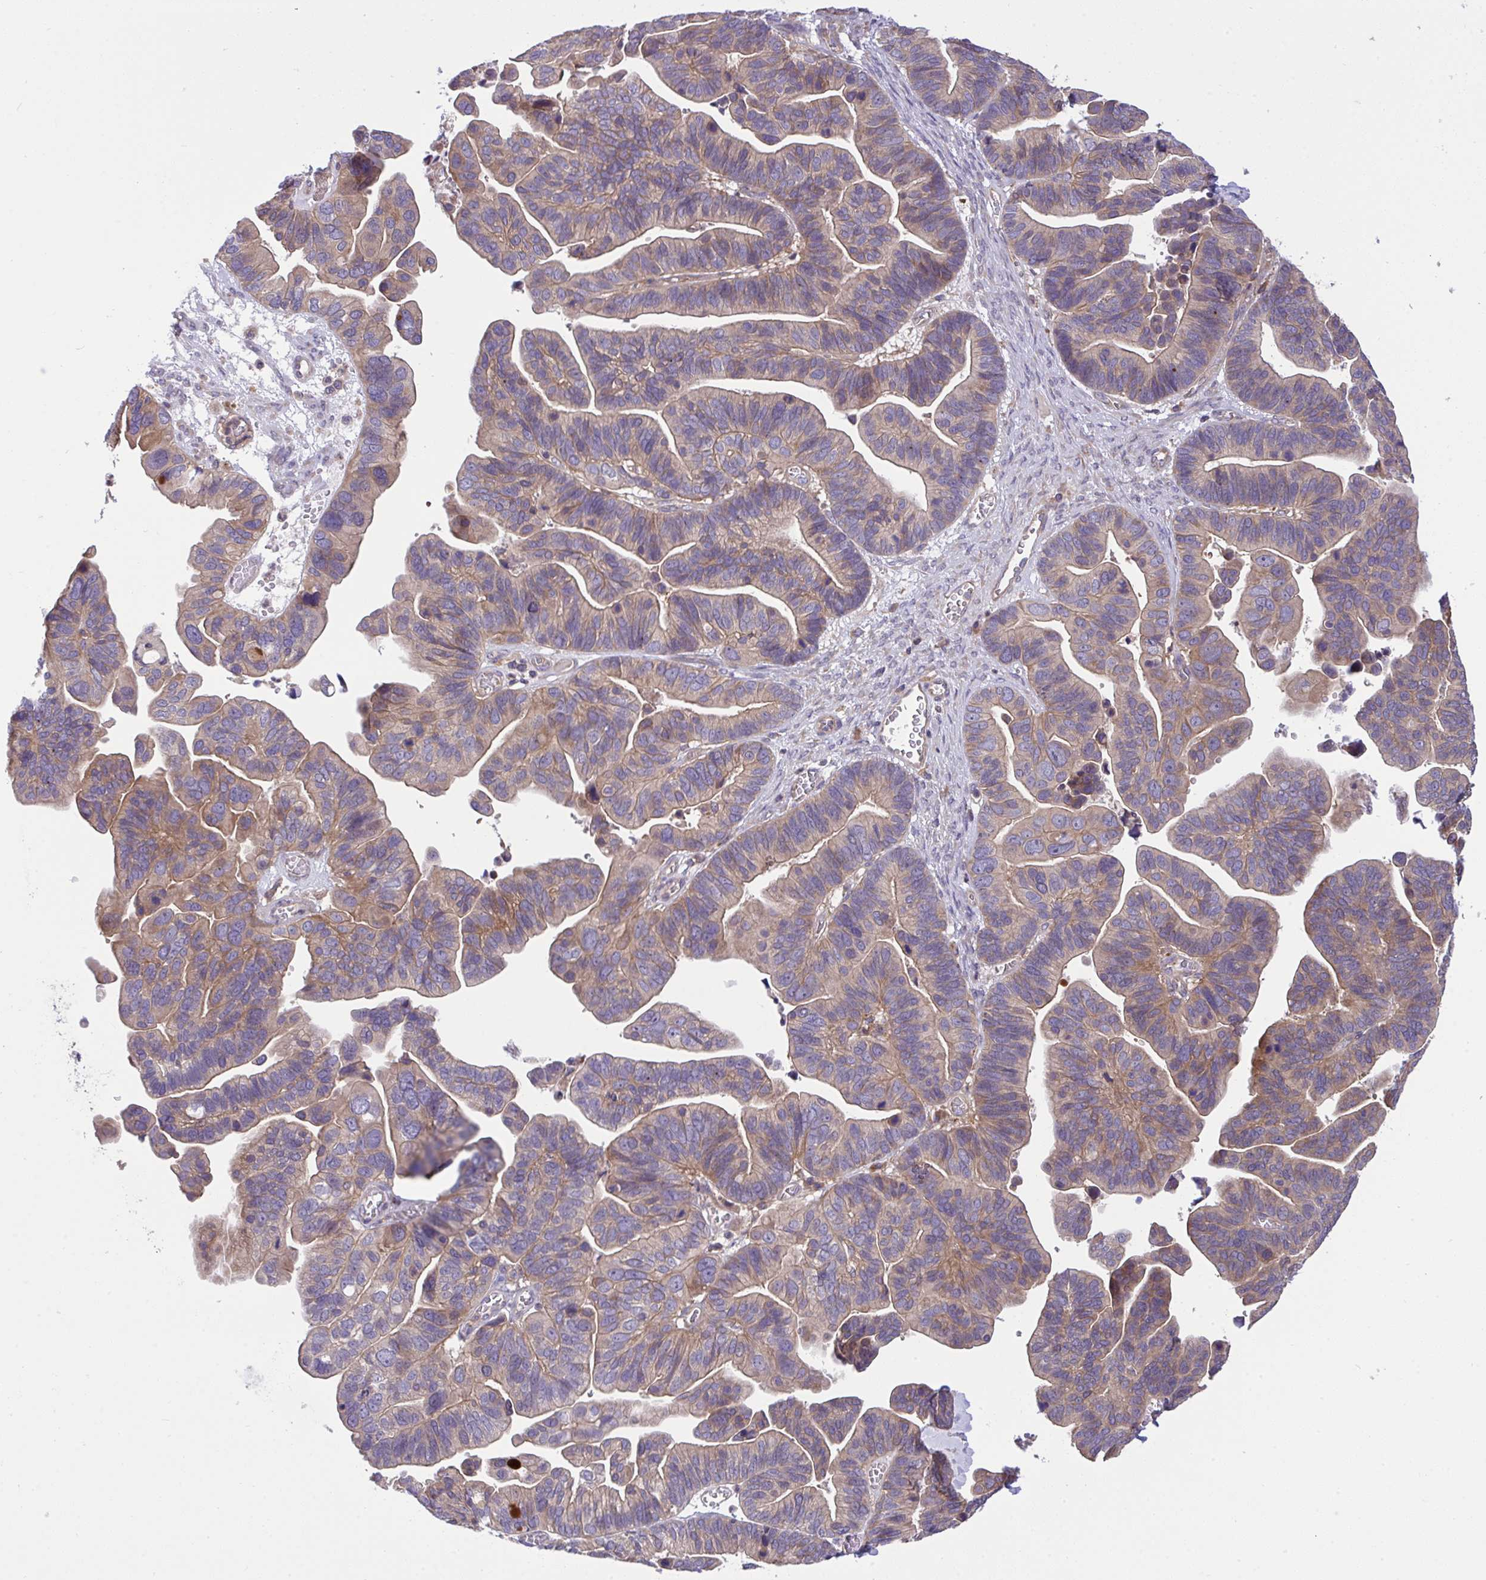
{"staining": {"intensity": "weak", "quantity": "25%-75%", "location": "cytoplasmic/membranous"}, "tissue": "ovarian cancer", "cell_type": "Tumor cells", "image_type": "cancer", "snomed": [{"axis": "morphology", "description": "Cystadenocarcinoma, serous, NOS"}, {"axis": "topography", "description": "Ovary"}], "caption": "Immunohistochemical staining of ovarian cancer displays low levels of weak cytoplasmic/membranous protein staining in about 25%-75% of tumor cells.", "gene": "GRB14", "patient": {"sex": "female", "age": 56}}